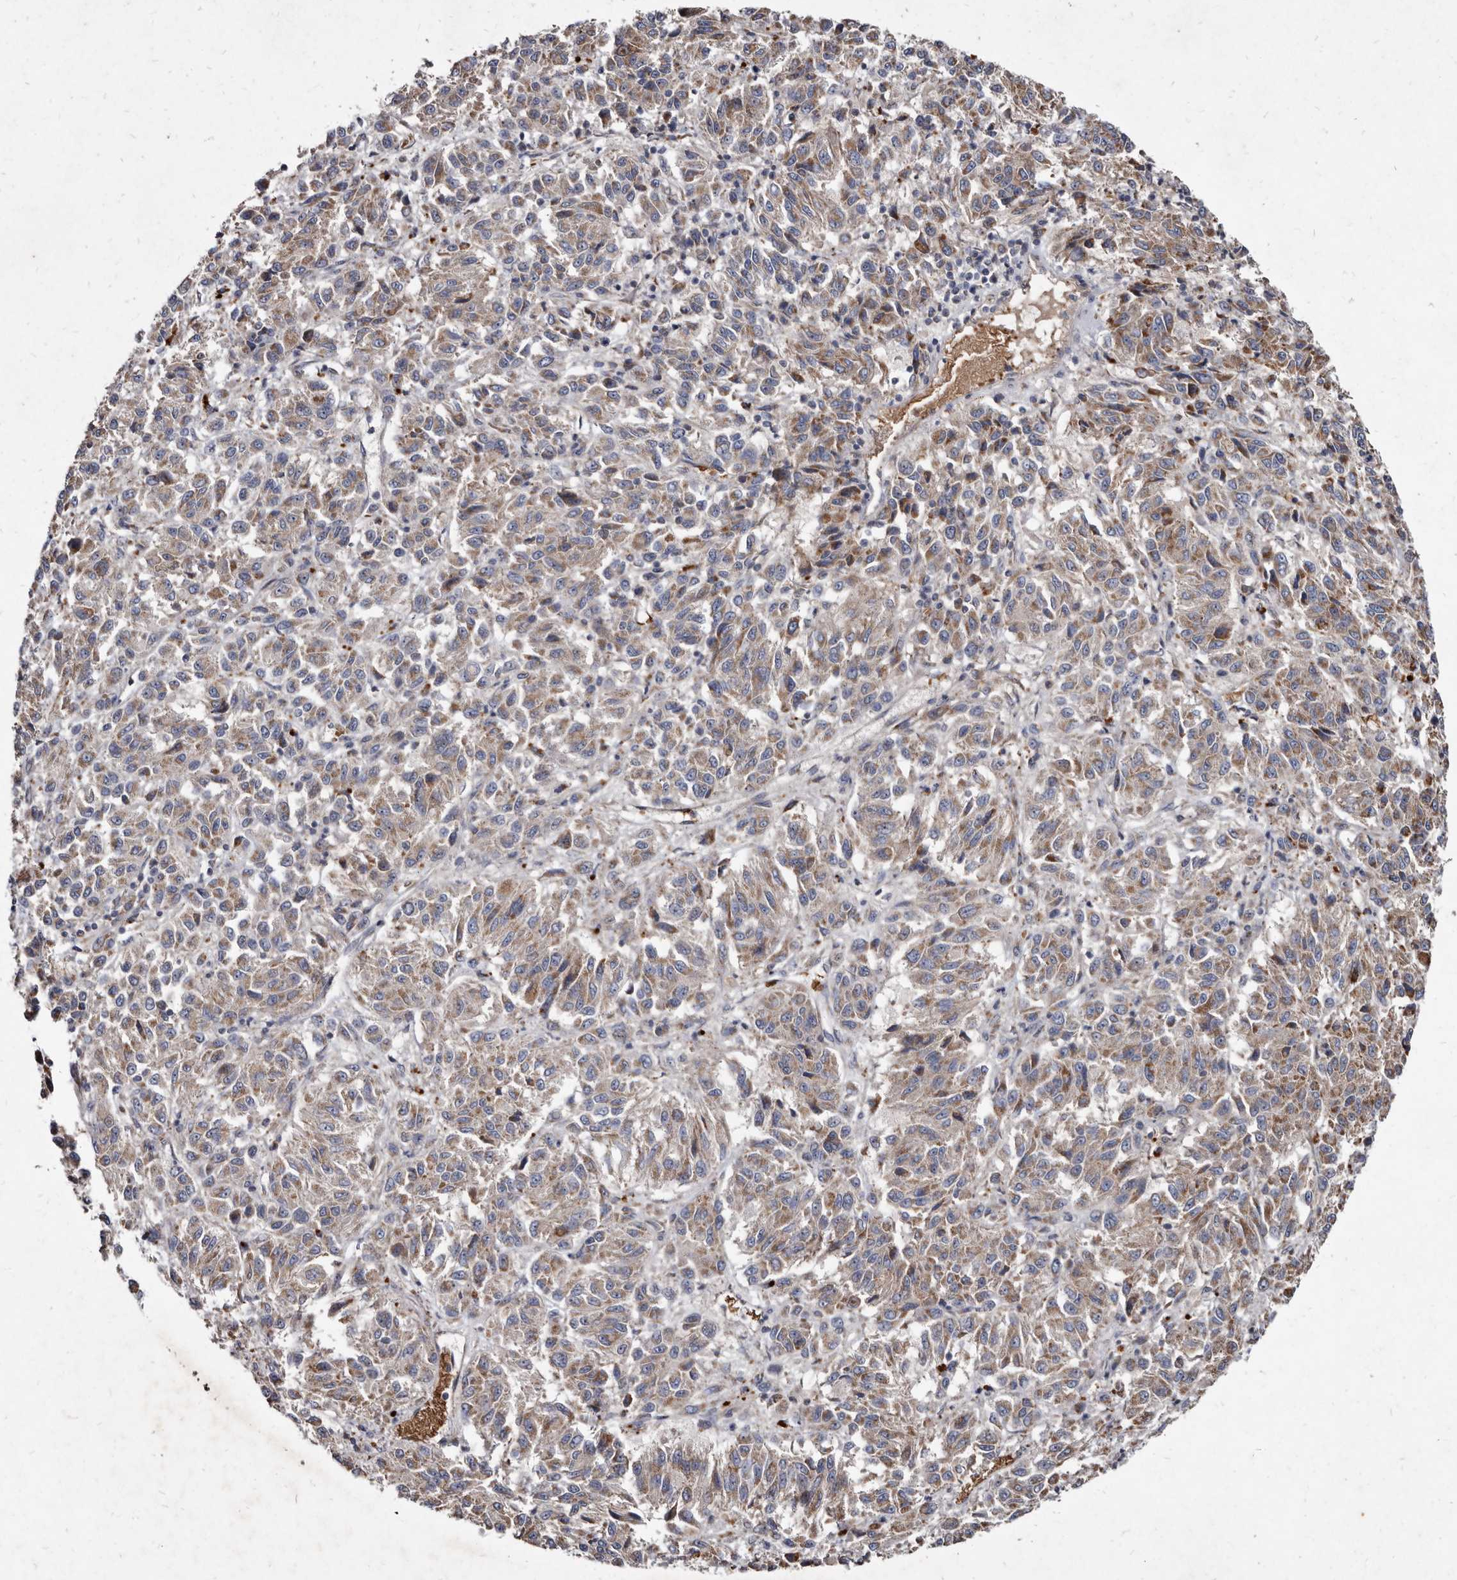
{"staining": {"intensity": "weak", "quantity": ">75%", "location": "cytoplasmic/membranous"}, "tissue": "melanoma", "cell_type": "Tumor cells", "image_type": "cancer", "snomed": [{"axis": "morphology", "description": "Malignant melanoma, Metastatic site"}, {"axis": "topography", "description": "Lung"}], "caption": "About >75% of tumor cells in malignant melanoma (metastatic site) exhibit weak cytoplasmic/membranous protein staining as visualized by brown immunohistochemical staining.", "gene": "YPEL3", "patient": {"sex": "male", "age": 64}}